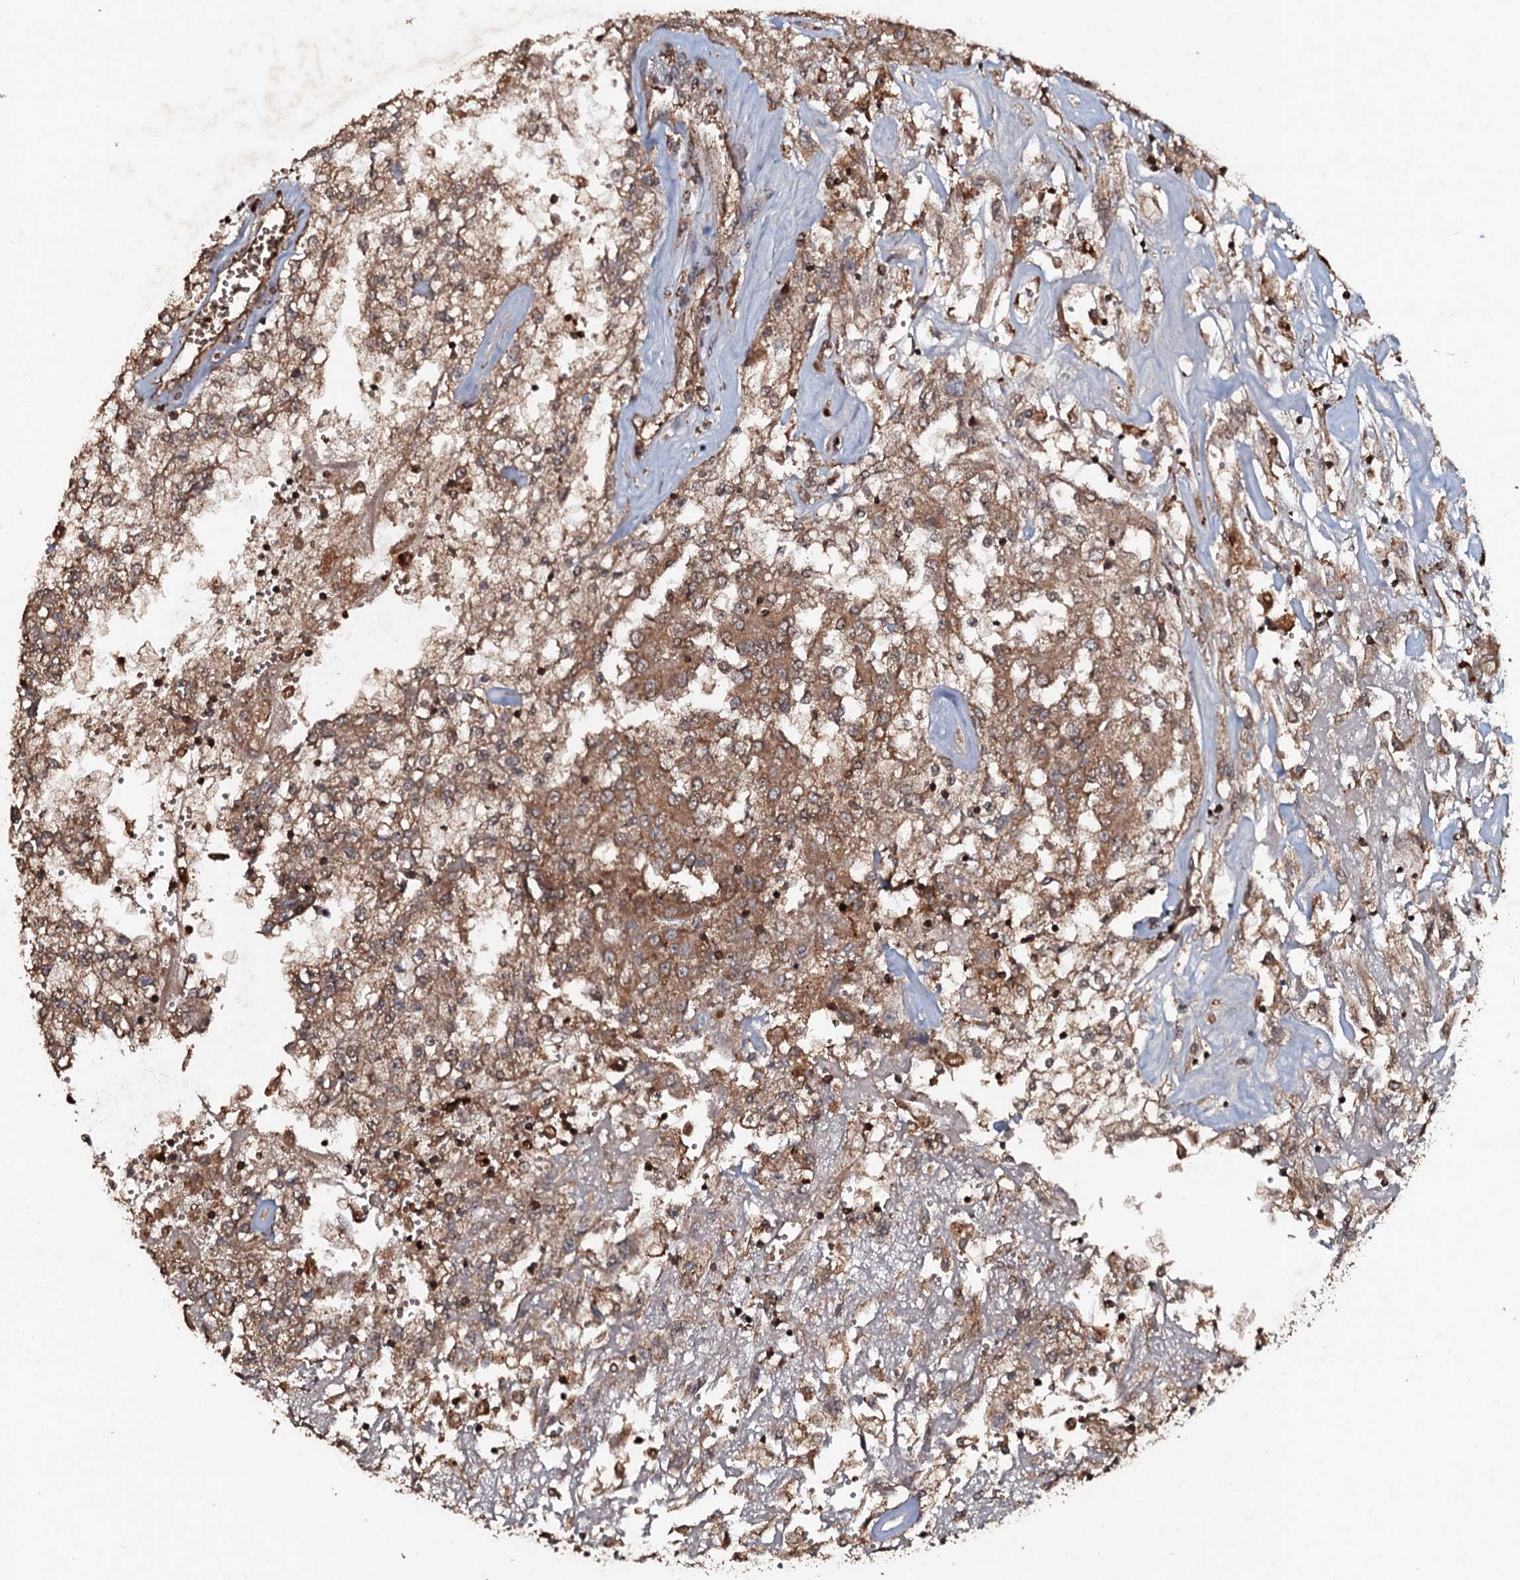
{"staining": {"intensity": "moderate", "quantity": ">75%", "location": "cytoplasmic/membranous"}, "tissue": "renal cancer", "cell_type": "Tumor cells", "image_type": "cancer", "snomed": [{"axis": "morphology", "description": "Adenocarcinoma, NOS"}, {"axis": "topography", "description": "Kidney"}], "caption": "A photomicrograph of adenocarcinoma (renal) stained for a protein shows moderate cytoplasmic/membranous brown staining in tumor cells.", "gene": "ADGRG3", "patient": {"sex": "female", "age": 52}}